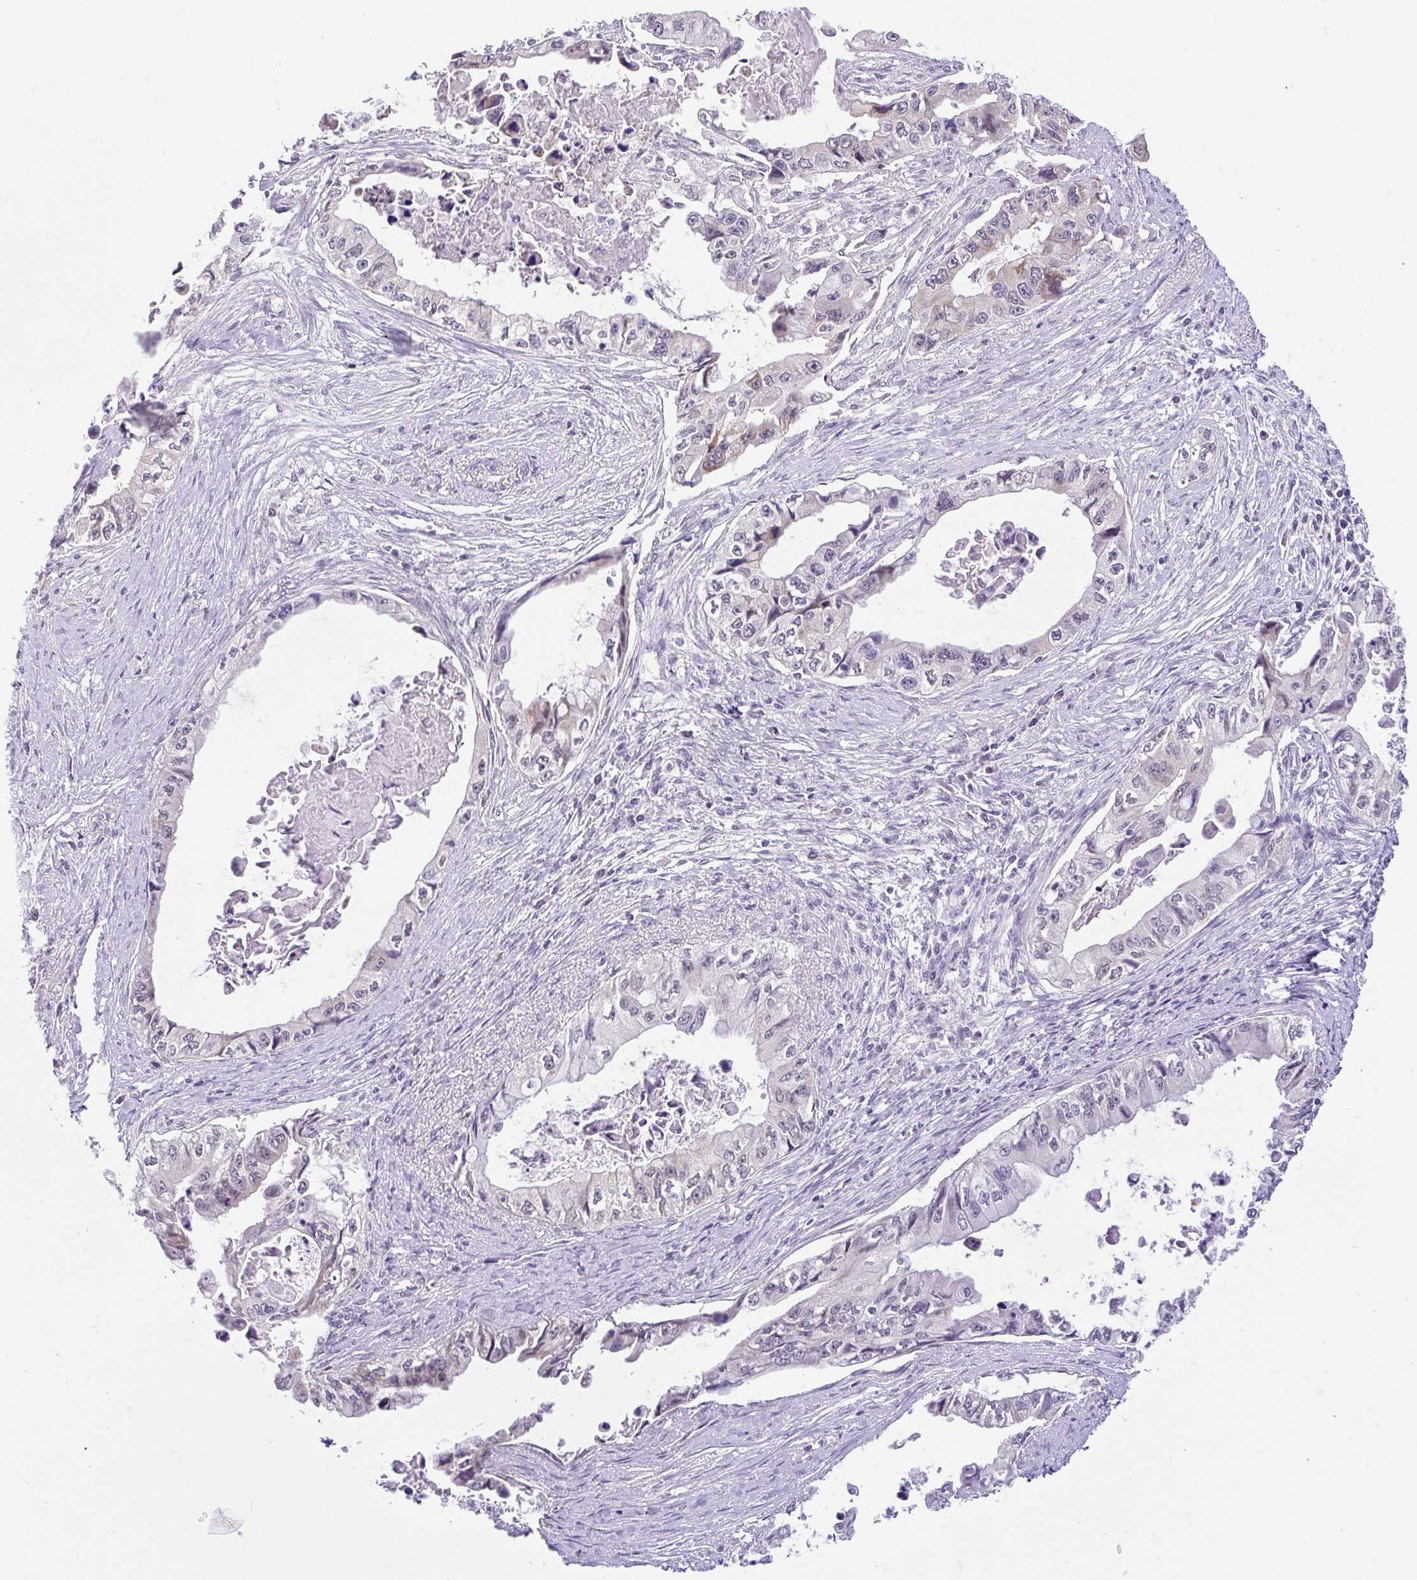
{"staining": {"intensity": "negative", "quantity": "none", "location": "none"}, "tissue": "pancreatic cancer", "cell_type": "Tumor cells", "image_type": "cancer", "snomed": [{"axis": "morphology", "description": "Adenocarcinoma, NOS"}, {"axis": "topography", "description": "Pancreas"}], "caption": "Immunohistochemical staining of pancreatic adenocarcinoma exhibits no significant staining in tumor cells.", "gene": "PYCR2", "patient": {"sex": "male", "age": 66}}